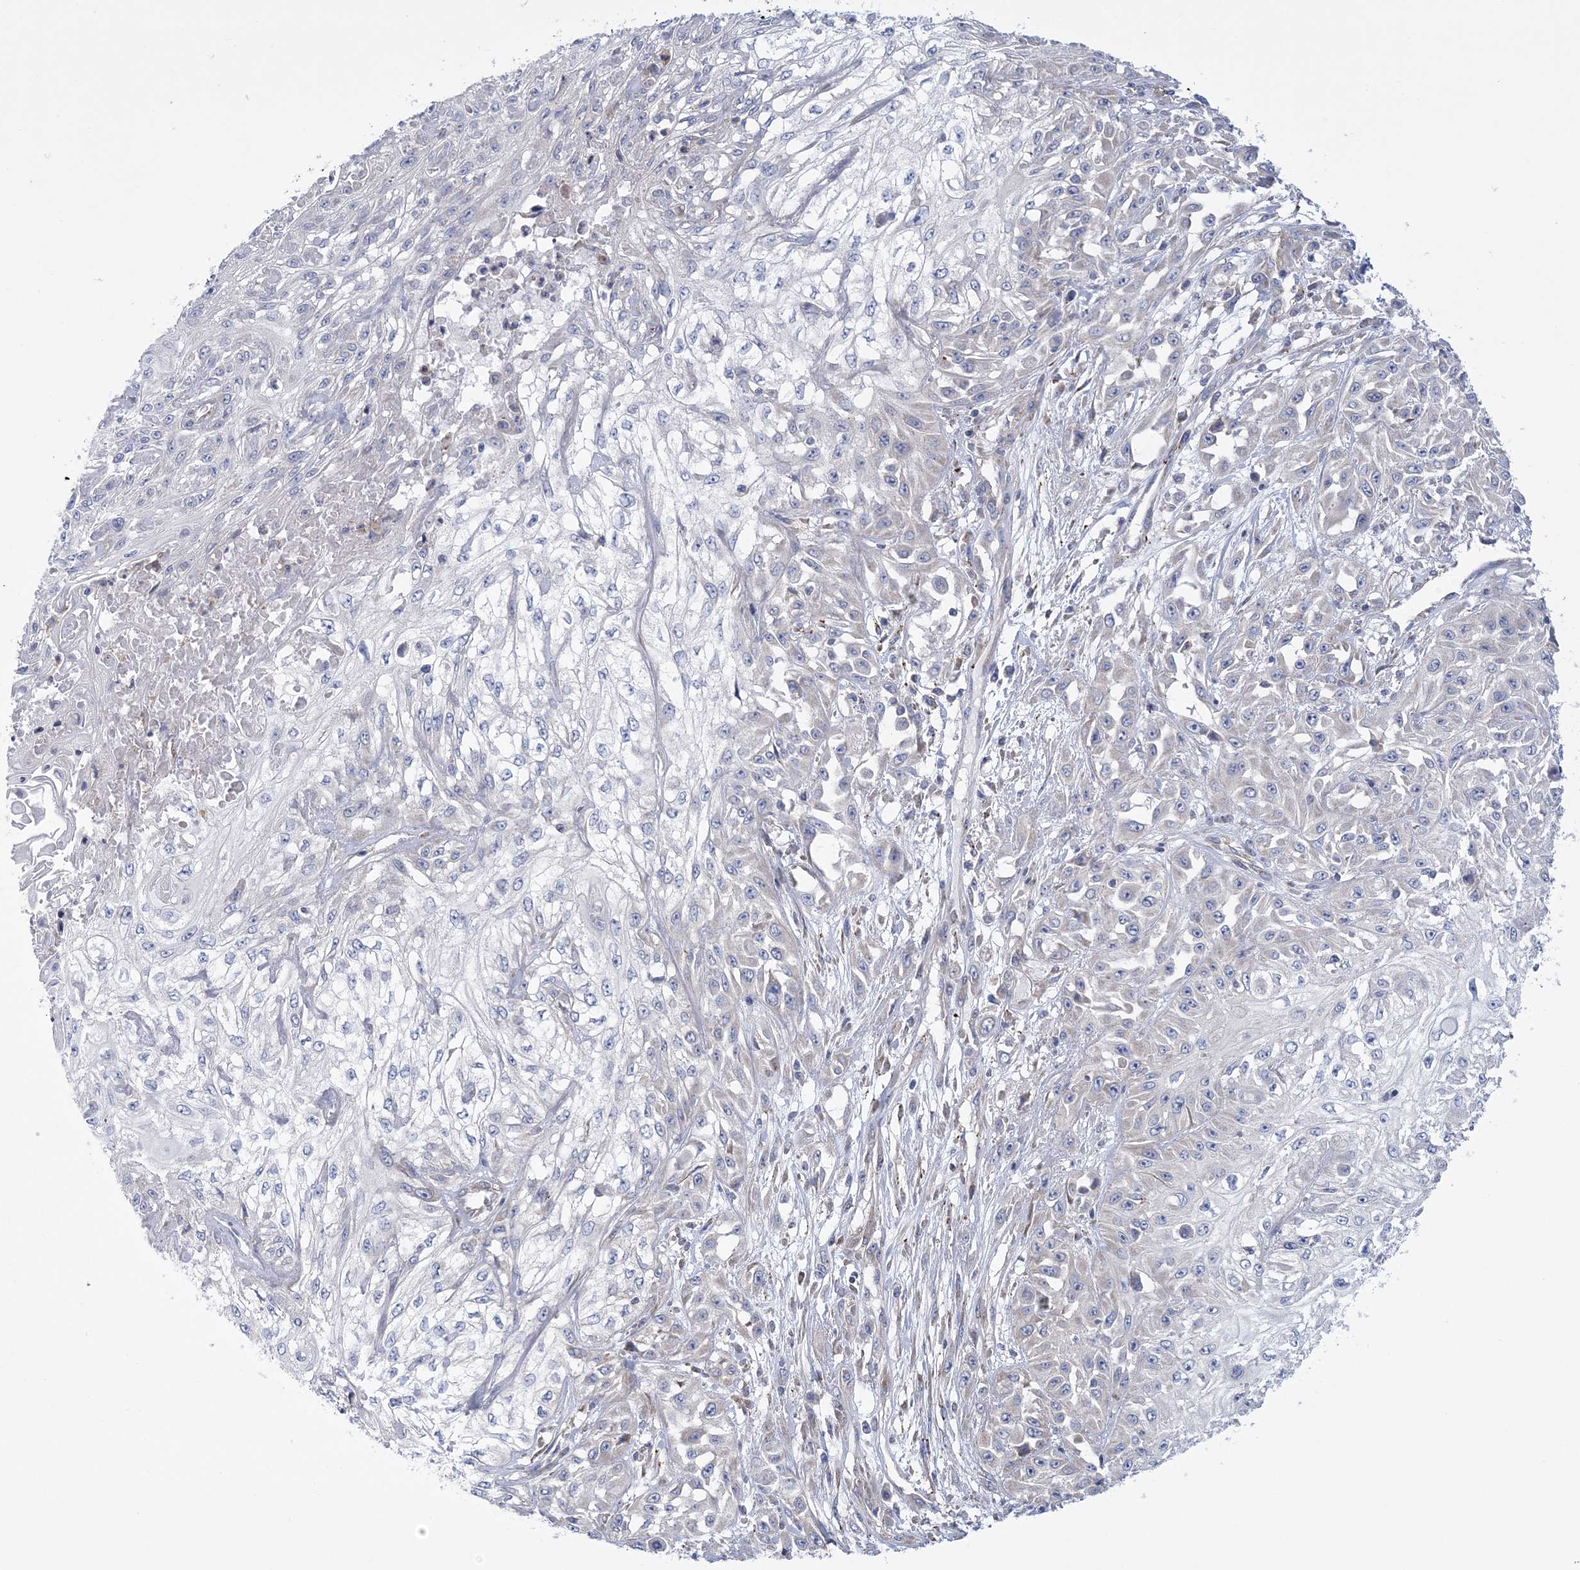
{"staining": {"intensity": "negative", "quantity": "none", "location": "none"}, "tissue": "skin cancer", "cell_type": "Tumor cells", "image_type": "cancer", "snomed": [{"axis": "morphology", "description": "Squamous cell carcinoma, NOS"}, {"axis": "morphology", "description": "Squamous cell carcinoma, metastatic, NOS"}, {"axis": "topography", "description": "Skin"}, {"axis": "topography", "description": "Lymph node"}], "caption": "Tumor cells are negative for brown protein staining in skin cancer.", "gene": "ARSJ", "patient": {"sex": "male", "age": 75}}